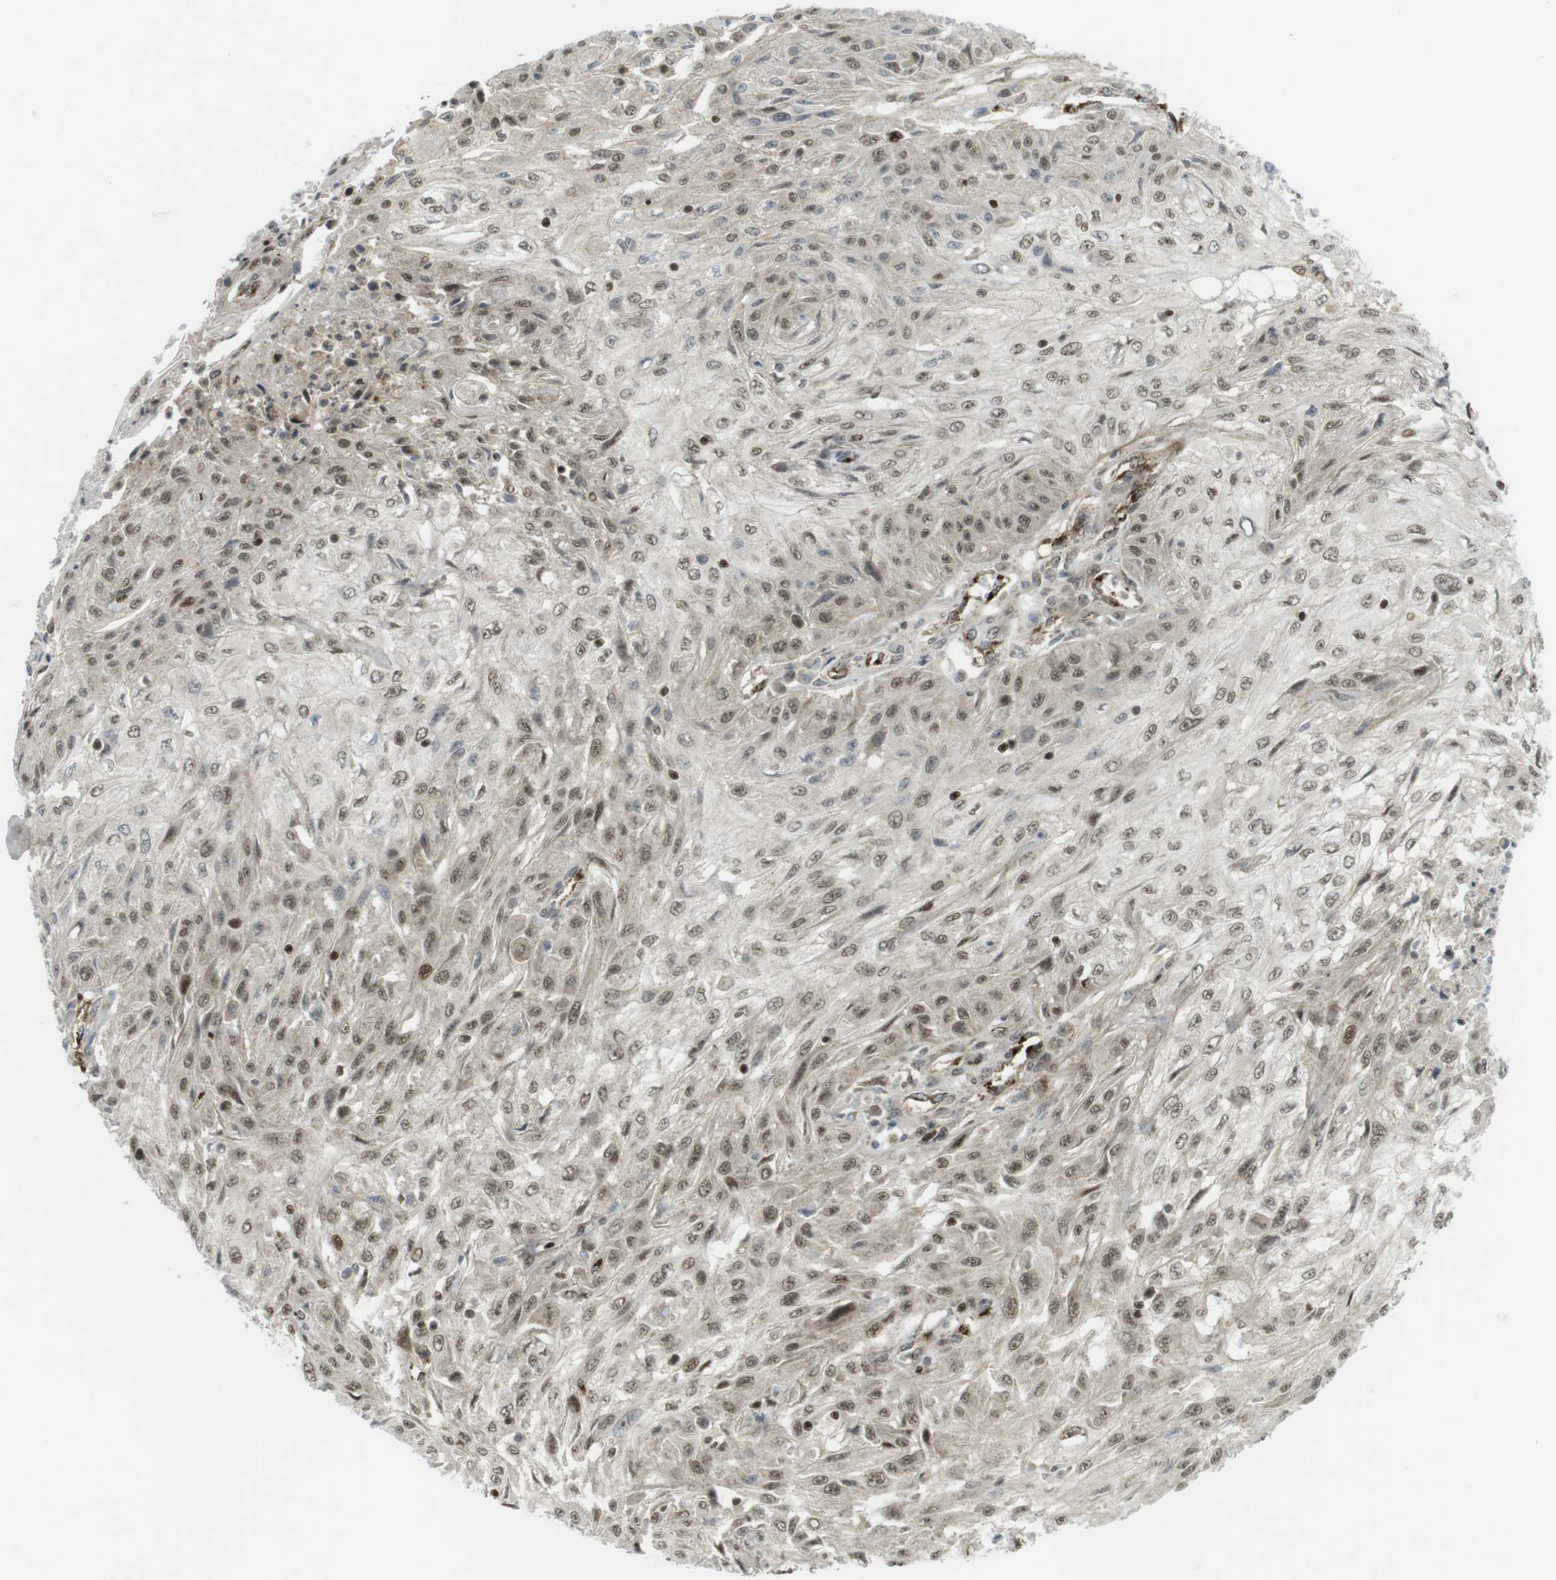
{"staining": {"intensity": "weak", "quantity": "25%-75%", "location": "cytoplasmic/membranous,nuclear"}, "tissue": "skin cancer", "cell_type": "Tumor cells", "image_type": "cancer", "snomed": [{"axis": "morphology", "description": "Squamous cell carcinoma, NOS"}, {"axis": "topography", "description": "Skin"}], "caption": "Human squamous cell carcinoma (skin) stained with a protein marker demonstrates weak staining in tumor cells.", "gene": "PPP1R13B", "patient": {"sex": "male", "age": 75}}